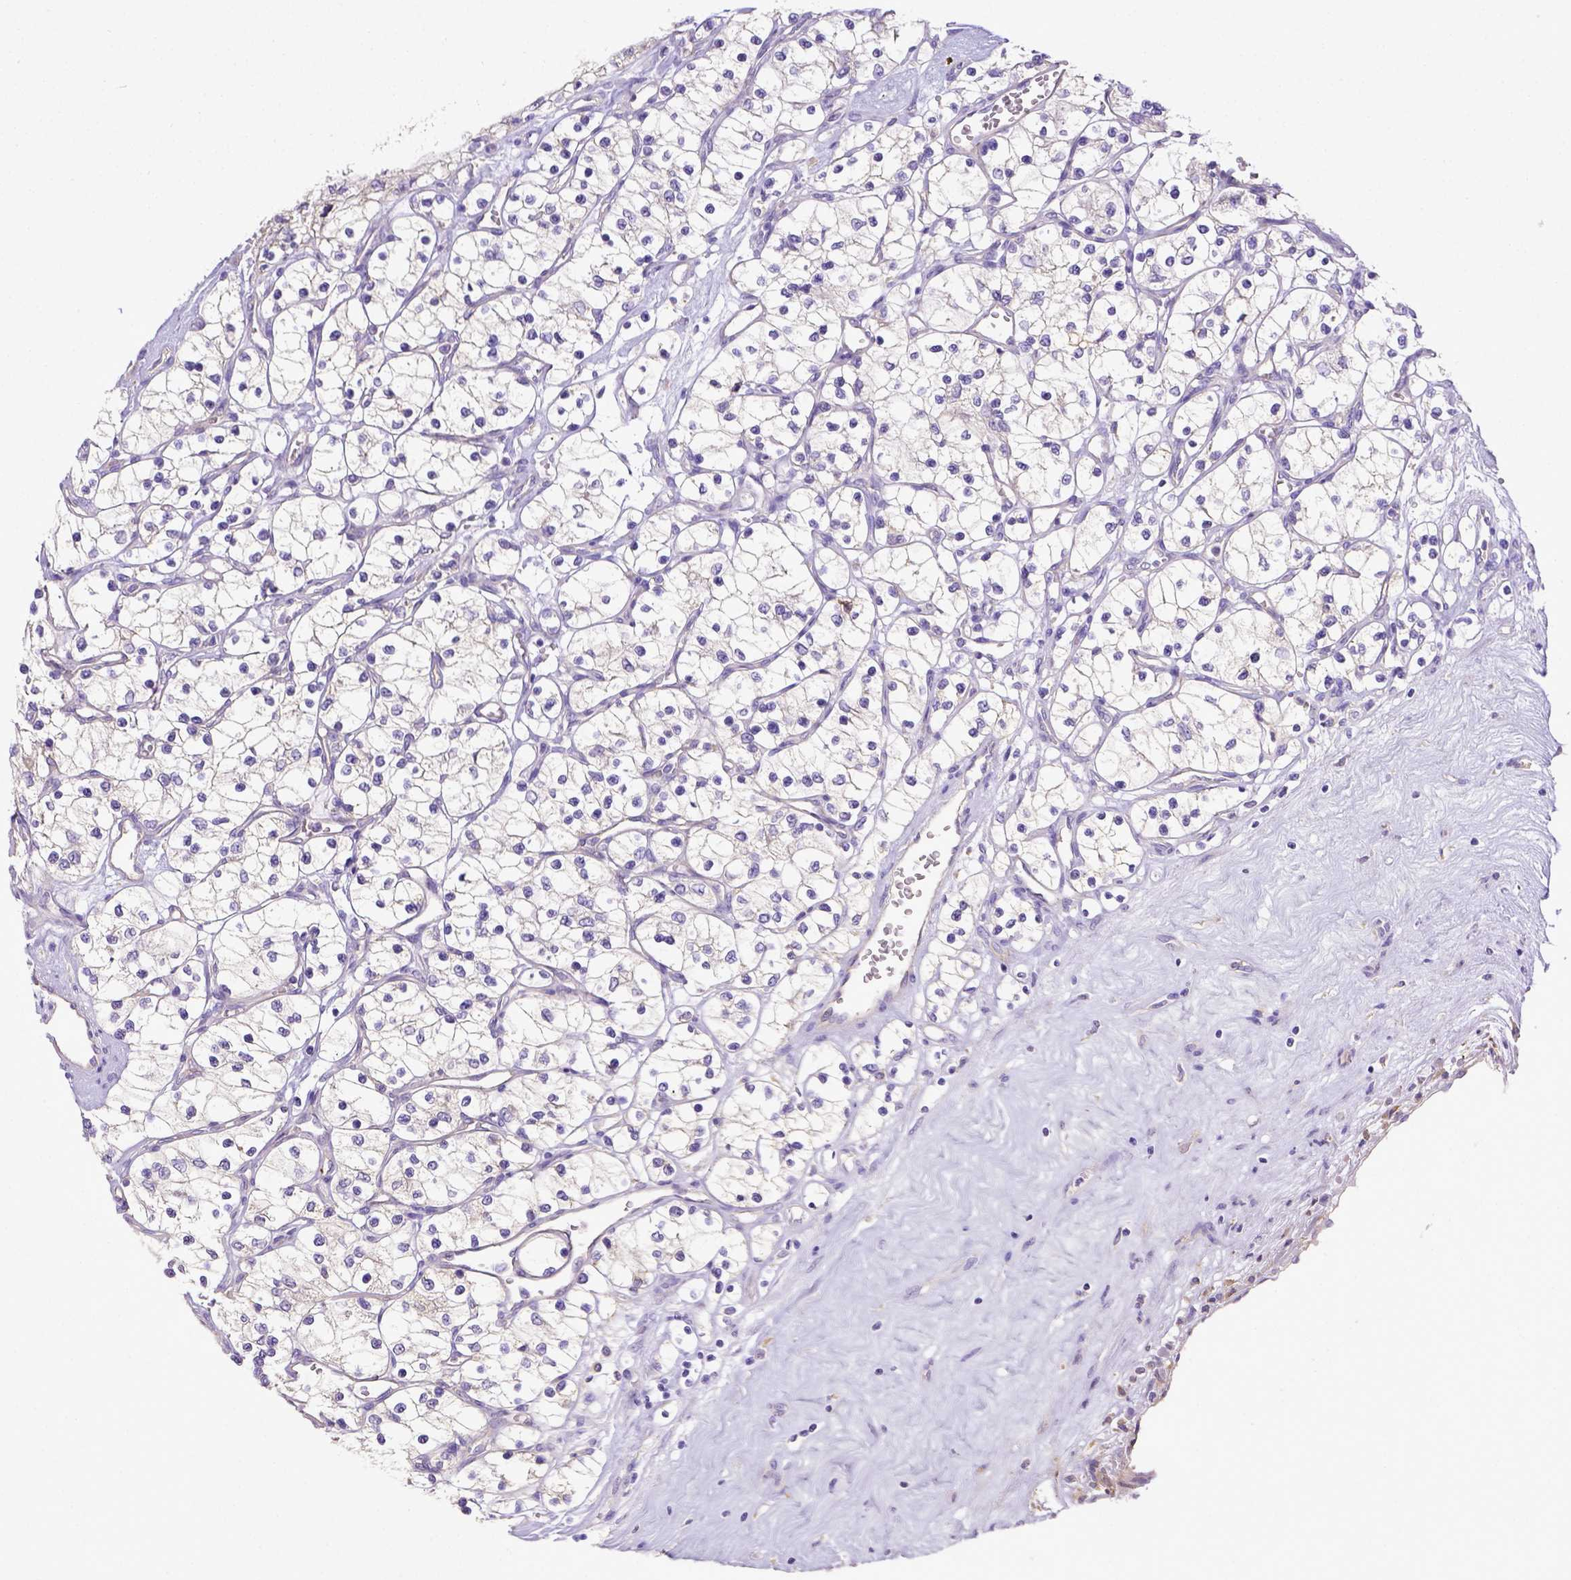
{"staining": {"intensity": "negative", "quantity": "none", "location": "none"}, "tissue": "renal cancer", "cell_type": "Tumor cells", "image_type": "cancer", "snomed": [{"axis": "morphology", "description": "Adenocarcinoma, NOS"}, {"axis": "topography", "description": "Kidney"}], "caption": "Immunohistochemistry of human renal cancer (adenocarcinoma) displays no positivity in tumor cells.", "gene": "CD40", "patient": {"sex": "female", "age": 69}}